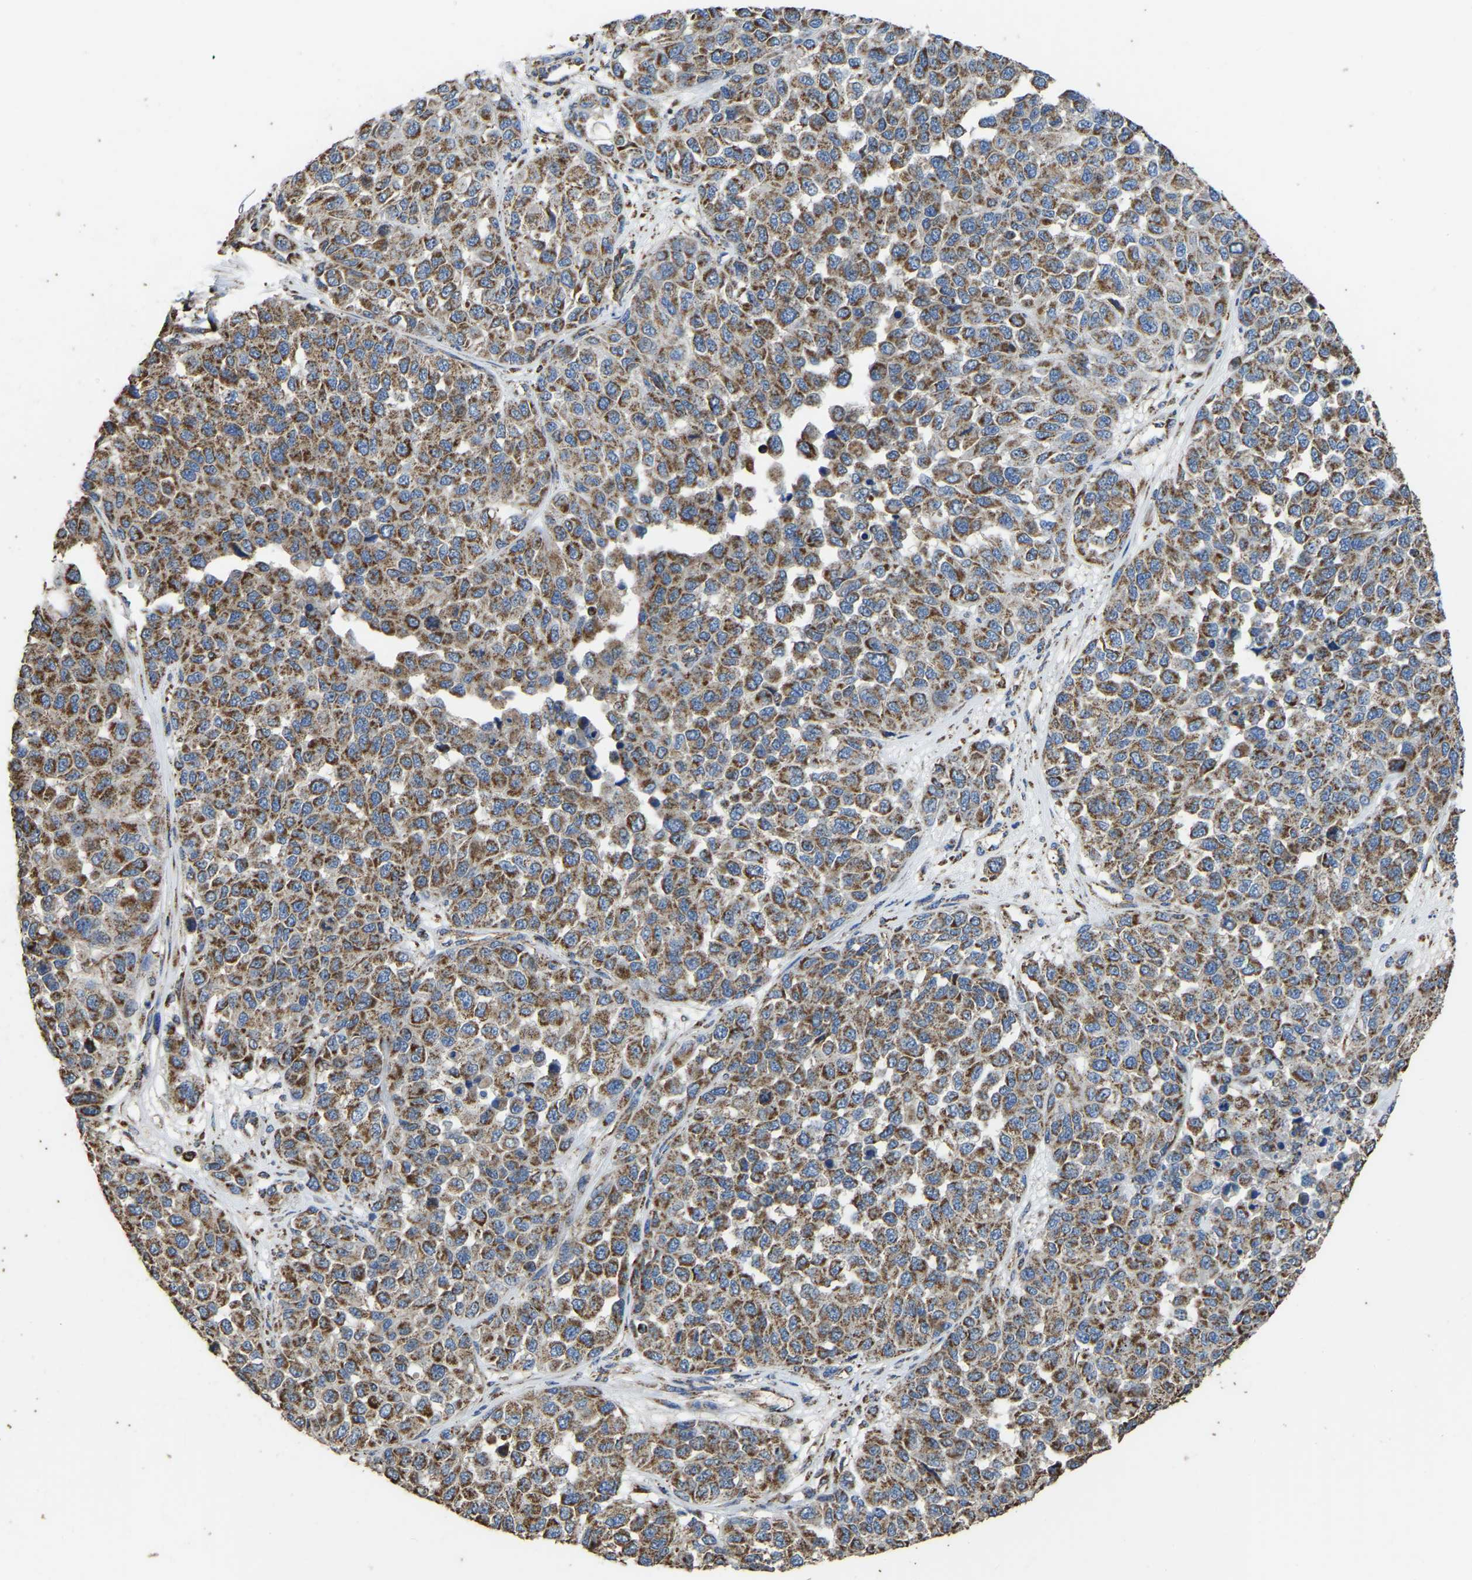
{"staining": {"intensity": "moderate", "quantity": ">75%", "location": "cytoplasmic/membranous"}, "tissue": "melanoma", "cell_type": "Tumor cells", "image_type": "cancer", "snomed": [{"axis": "morphology", "description": "Malignant melanoma, NOS"}, {"axis": "topography", "description": "Skin"}], "caption": "Melanoma was stained to show a protein in brown. There is medium levels of moderate cytoplasmic/membranous expression in approximately >75% of tumor cells. Nuclei are stained in blue.", "gene": "ETFA", "patient": {"sex": "male", "age": 62}}